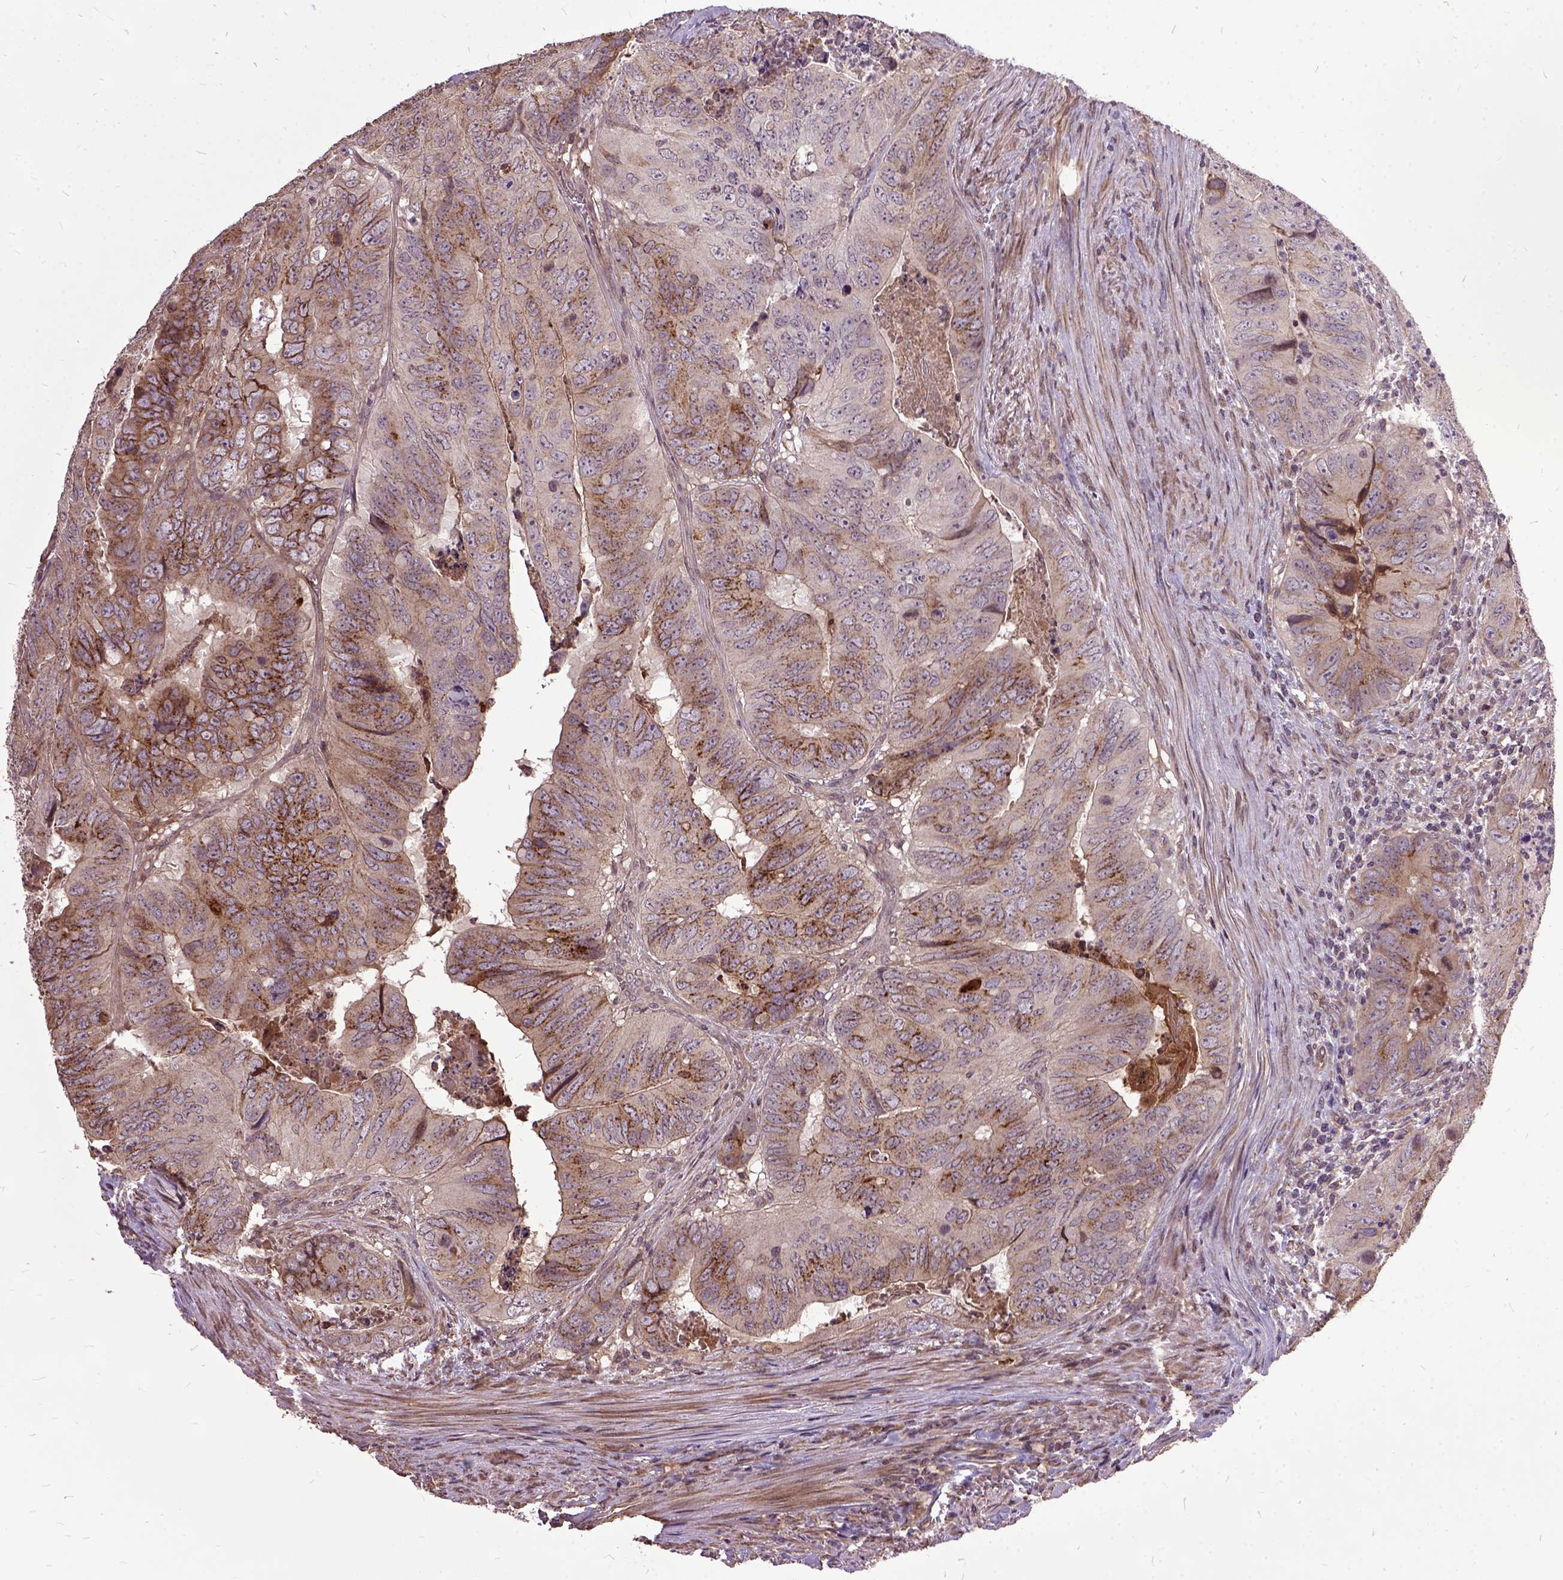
{"staining": {"intensity": "moderate", "quantity": ">75%", "location": "cytoplasmic/membranous"}, "tissue": "colorectal cancer", "cell_type": "Tumor cells", "image_type": "cancer", "snomed": [{"axis": "morphology", "description": "Adenocarcinoma, NOS"}, {"axis": "topography", "description": "Colon"}], "caption": "DAB immunohistochemical staining of human colorectal adenocarcinoma demonstrates moderate cytoplasmic/membranous protein positivity in approximately >75% of tumor cells. (brown staining indicates protein expression, while blue staining denotes nuclei).", "gene": "AREG", "patient": {"sex": "male", "age": 79}}